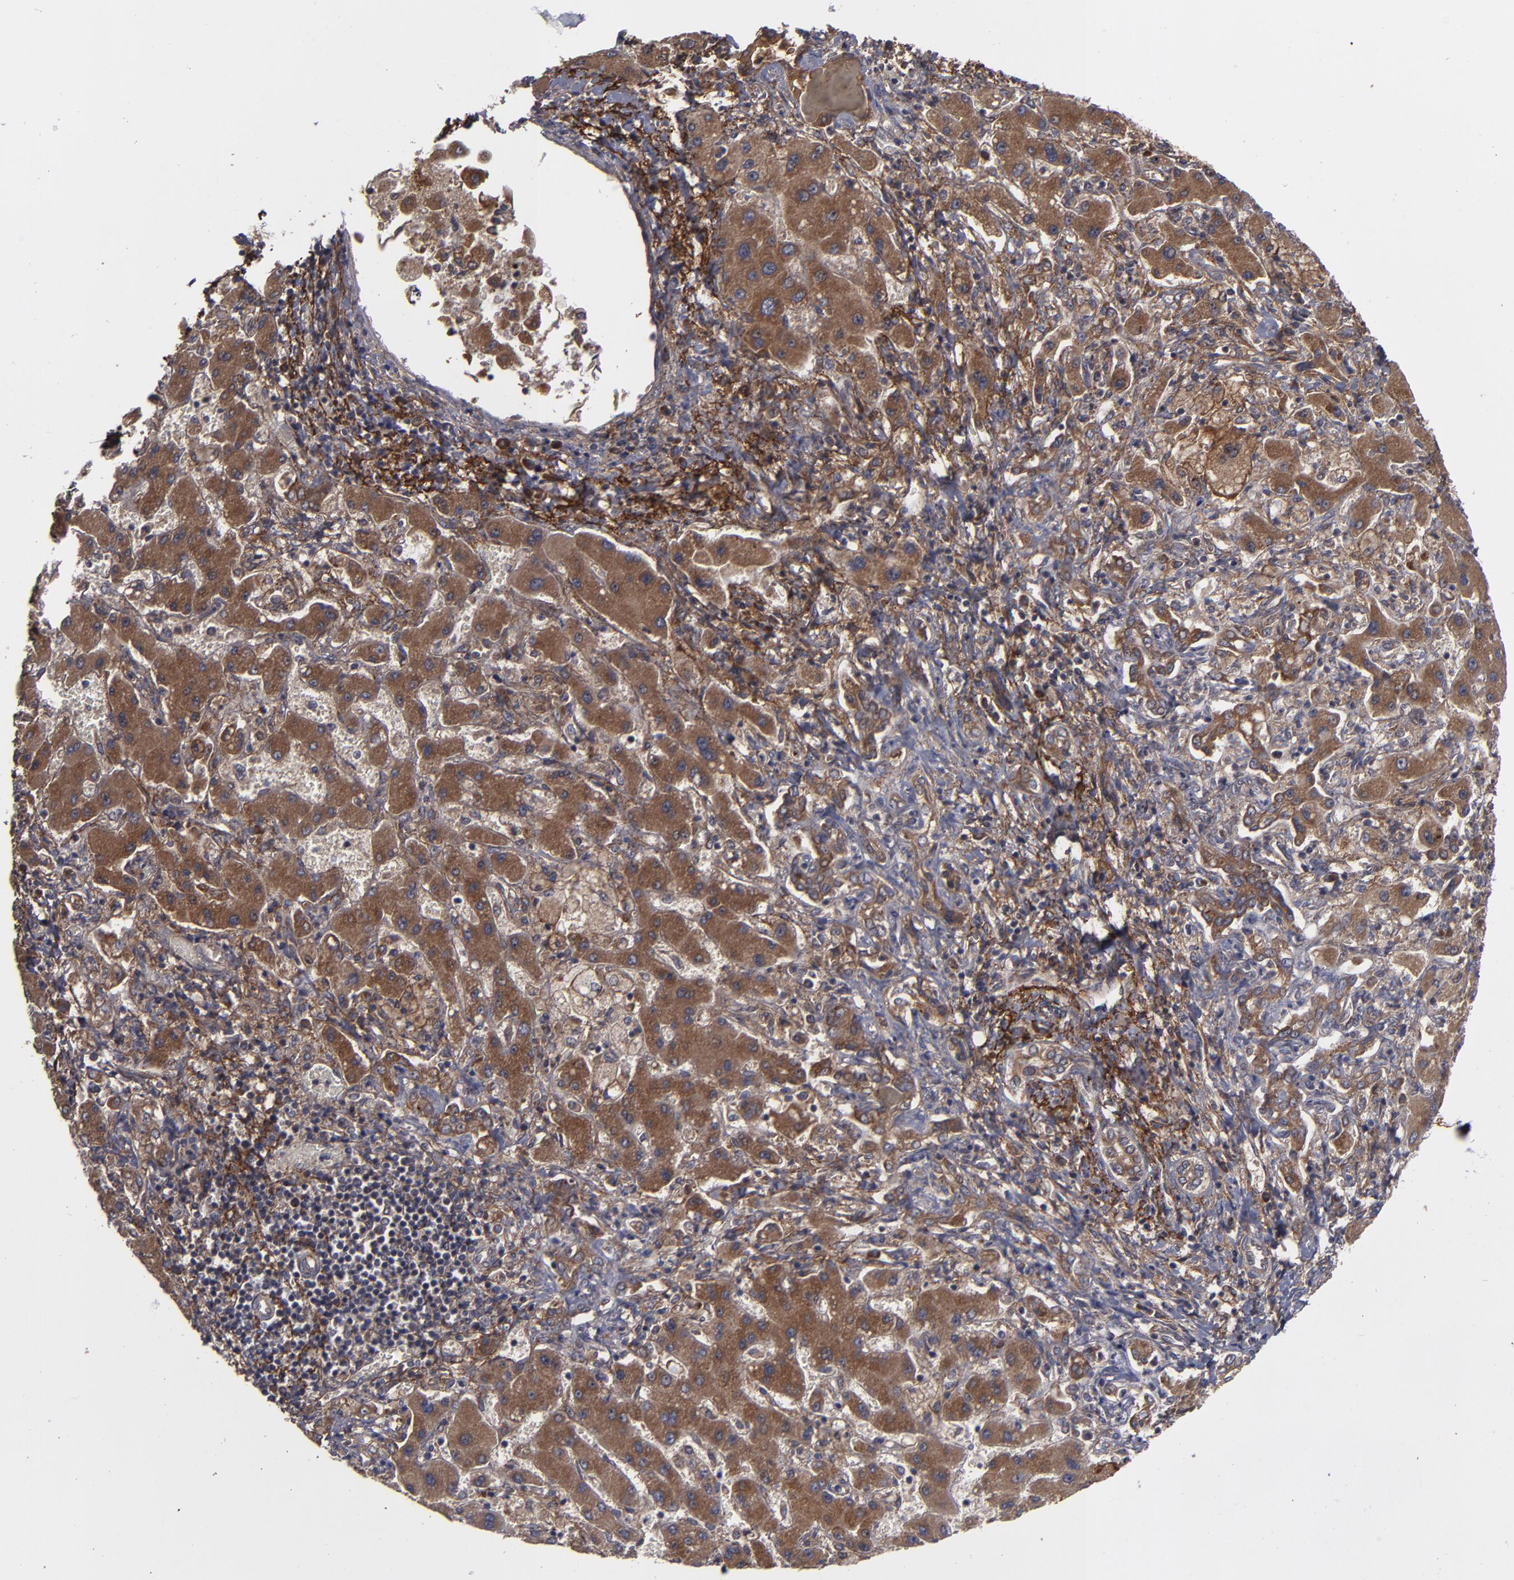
{"staining": {"intensity": "moderate", "quantity": ">75%", "location": "cytoplasmic/membranous"}, "tissue": "liver cancer", "cell_type": "Tumor cells", "image_type": "cancer", "snomed": [{"axis": "morphology", "description": "Cholangiocarcinoma"}, {"axis": "topography", "description": "Liver"}], "caption": "A histopathology image showing moderate cytoplasmic/membranous expression in about >75% of tumor cells in liver cancer, as visualized by brown immunohistochemical staining.", "gene": "BMP6", "patient": {"sex": "male", "age": 50}}